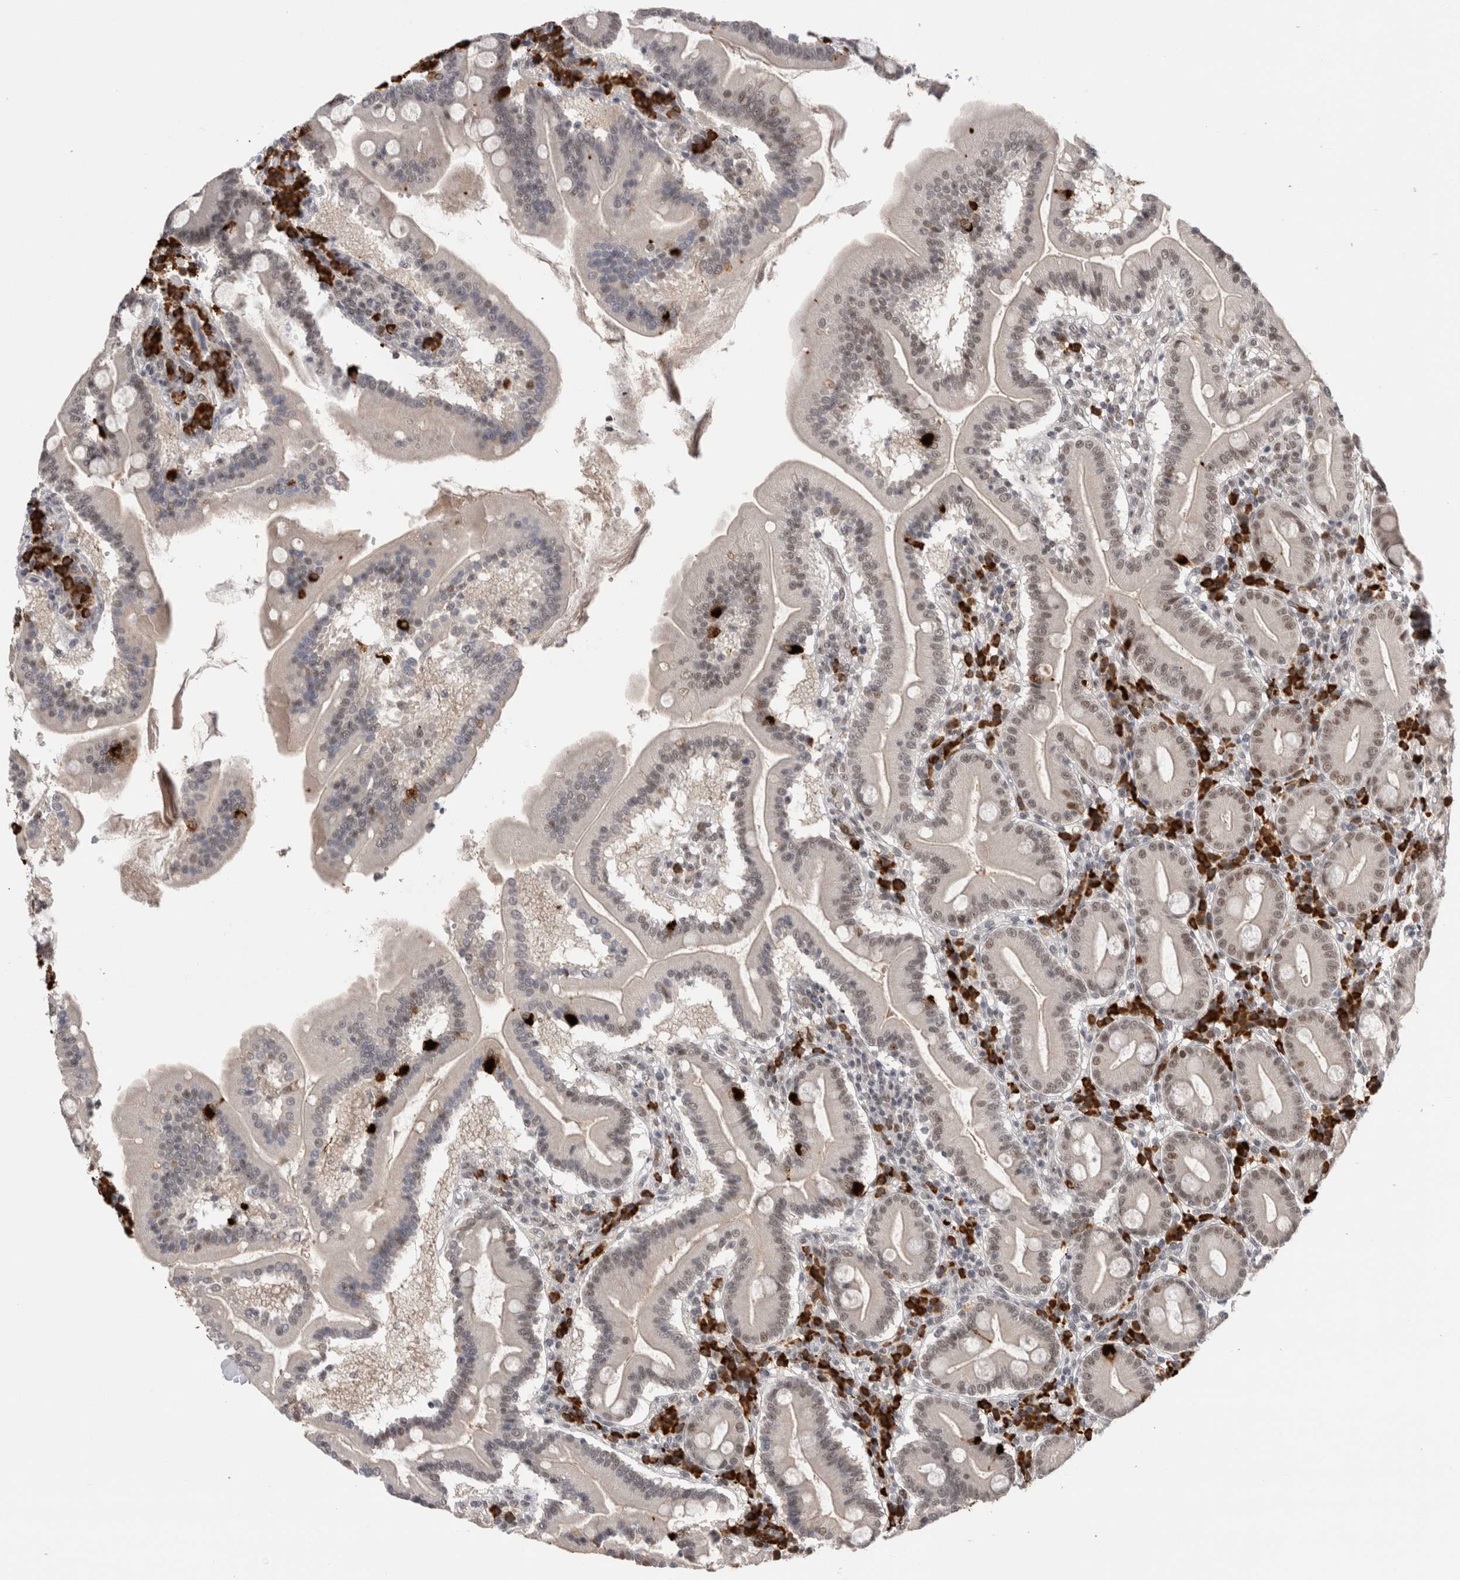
{"staining": {"intensity": "moderate", "quantity": "25%-75%", "location": "nuclear"}, "tissue": "duodenum", "cell_type": "Glandular cells", "image_type": "normal", "snomed": [{"axis": "morphology", "description": "Normal tissue, NOS"}, {"axis": "topography", "description": "Duodenum"}], "caption": "DAB (3,3'-diaminobenzidine) immunohistochemical staining of unremarkable duodenum demonstrates moderate nuclear protein staining in about 25%-75% of glandular cells. (brown staining indicates protein expression, while blue staining denotes nuclei).", "gene": "ZNF24", "patient": {"sex": "male", "age": 50}}